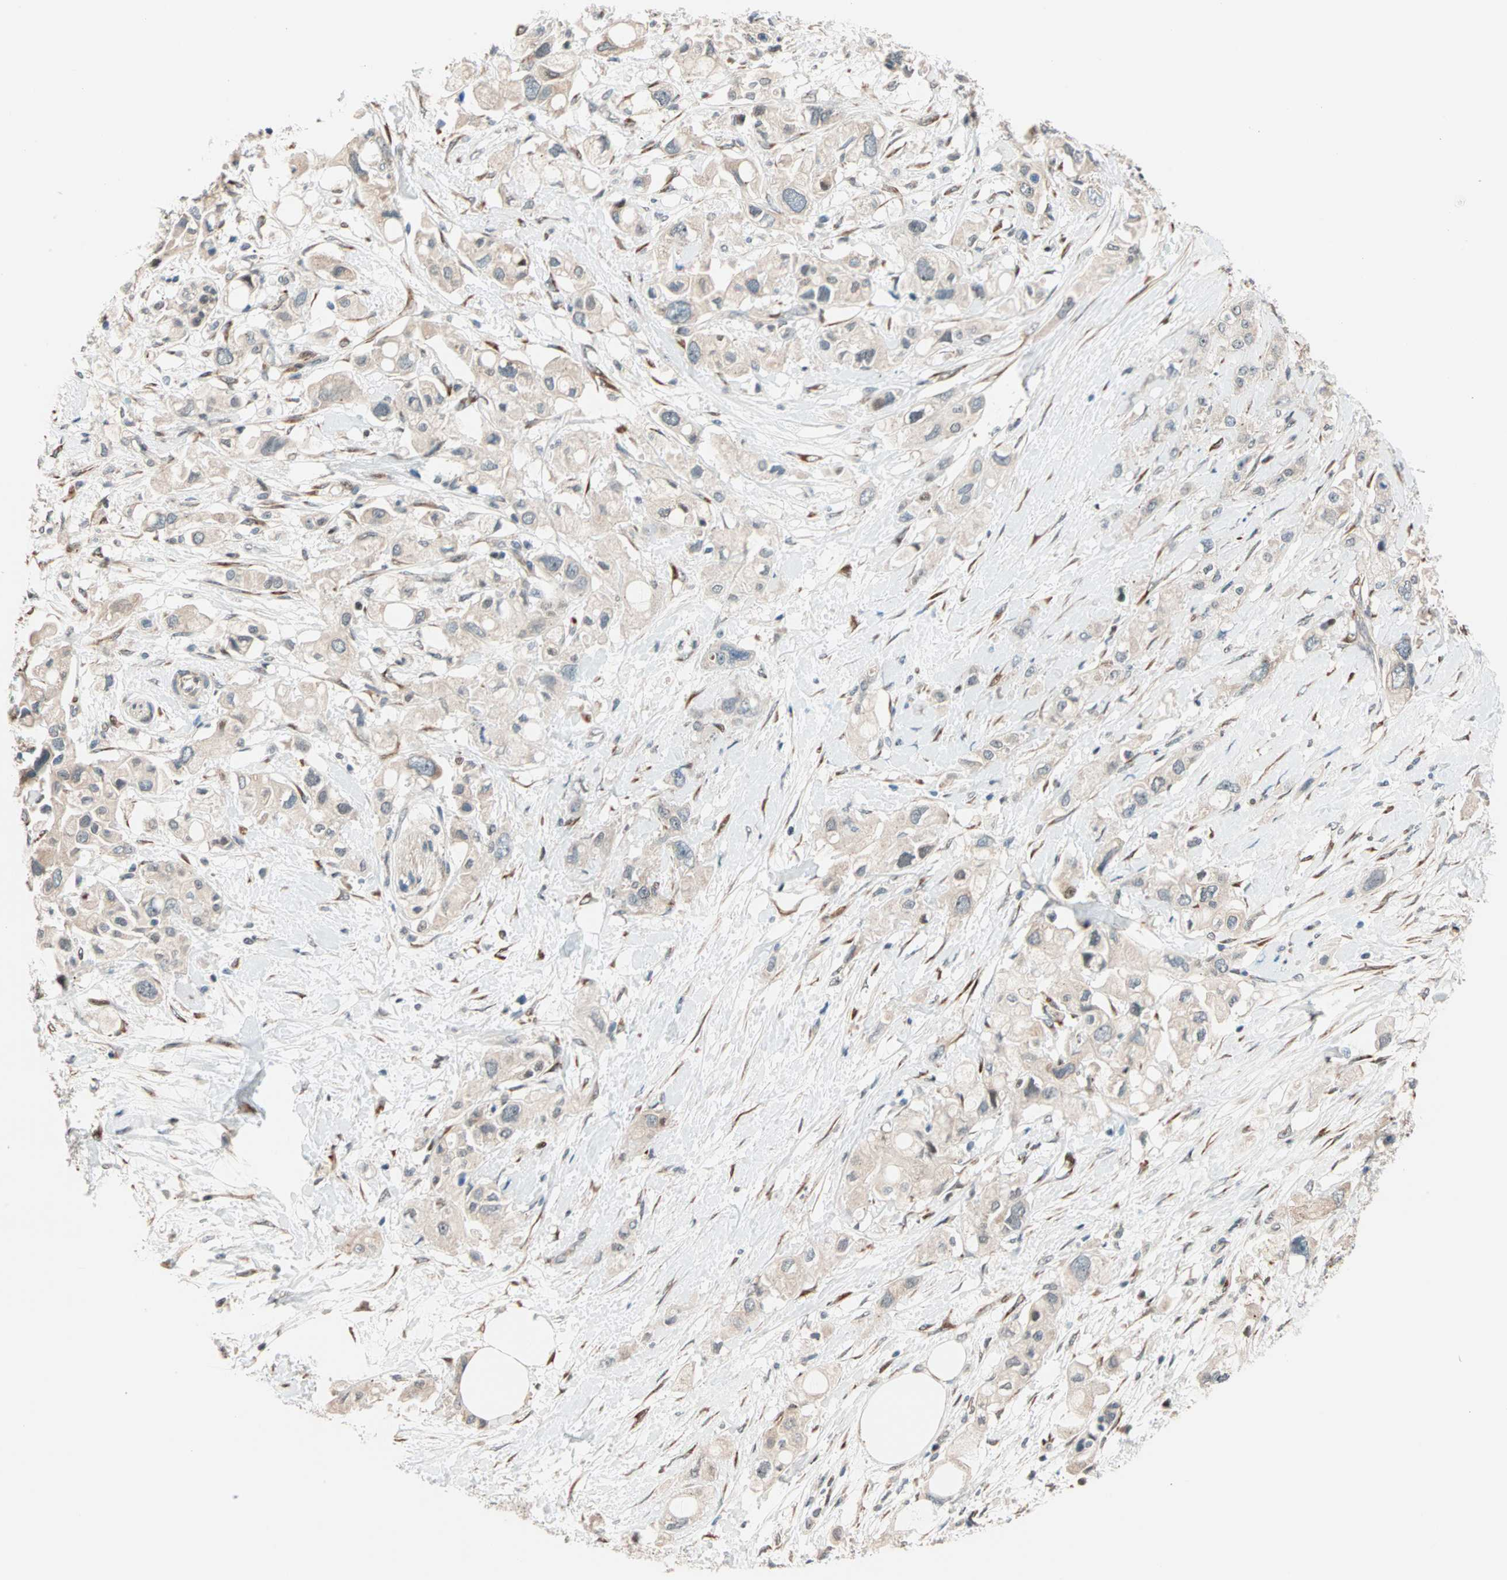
{"staining": {"intensity": "weak", "quantity": ">75%", "location": "cytoplasmic/membranous"}, "tissue": "pancreatic cancer", "cell_type": "Tumor cells", "image_type": "cancer", "snomed": [{"axis": "morphology", "description": "Adenocarcinoma, NOS"}, {"axis": "topography", "description": "Pancreas"}], "caption": "Human pancreatic cancer (adenocarcinoma) stained with a protein marker demonstrates weak staining in tumor cells.", "gene": "HECW1", "patient": {"sex": "female", "age": 56}}